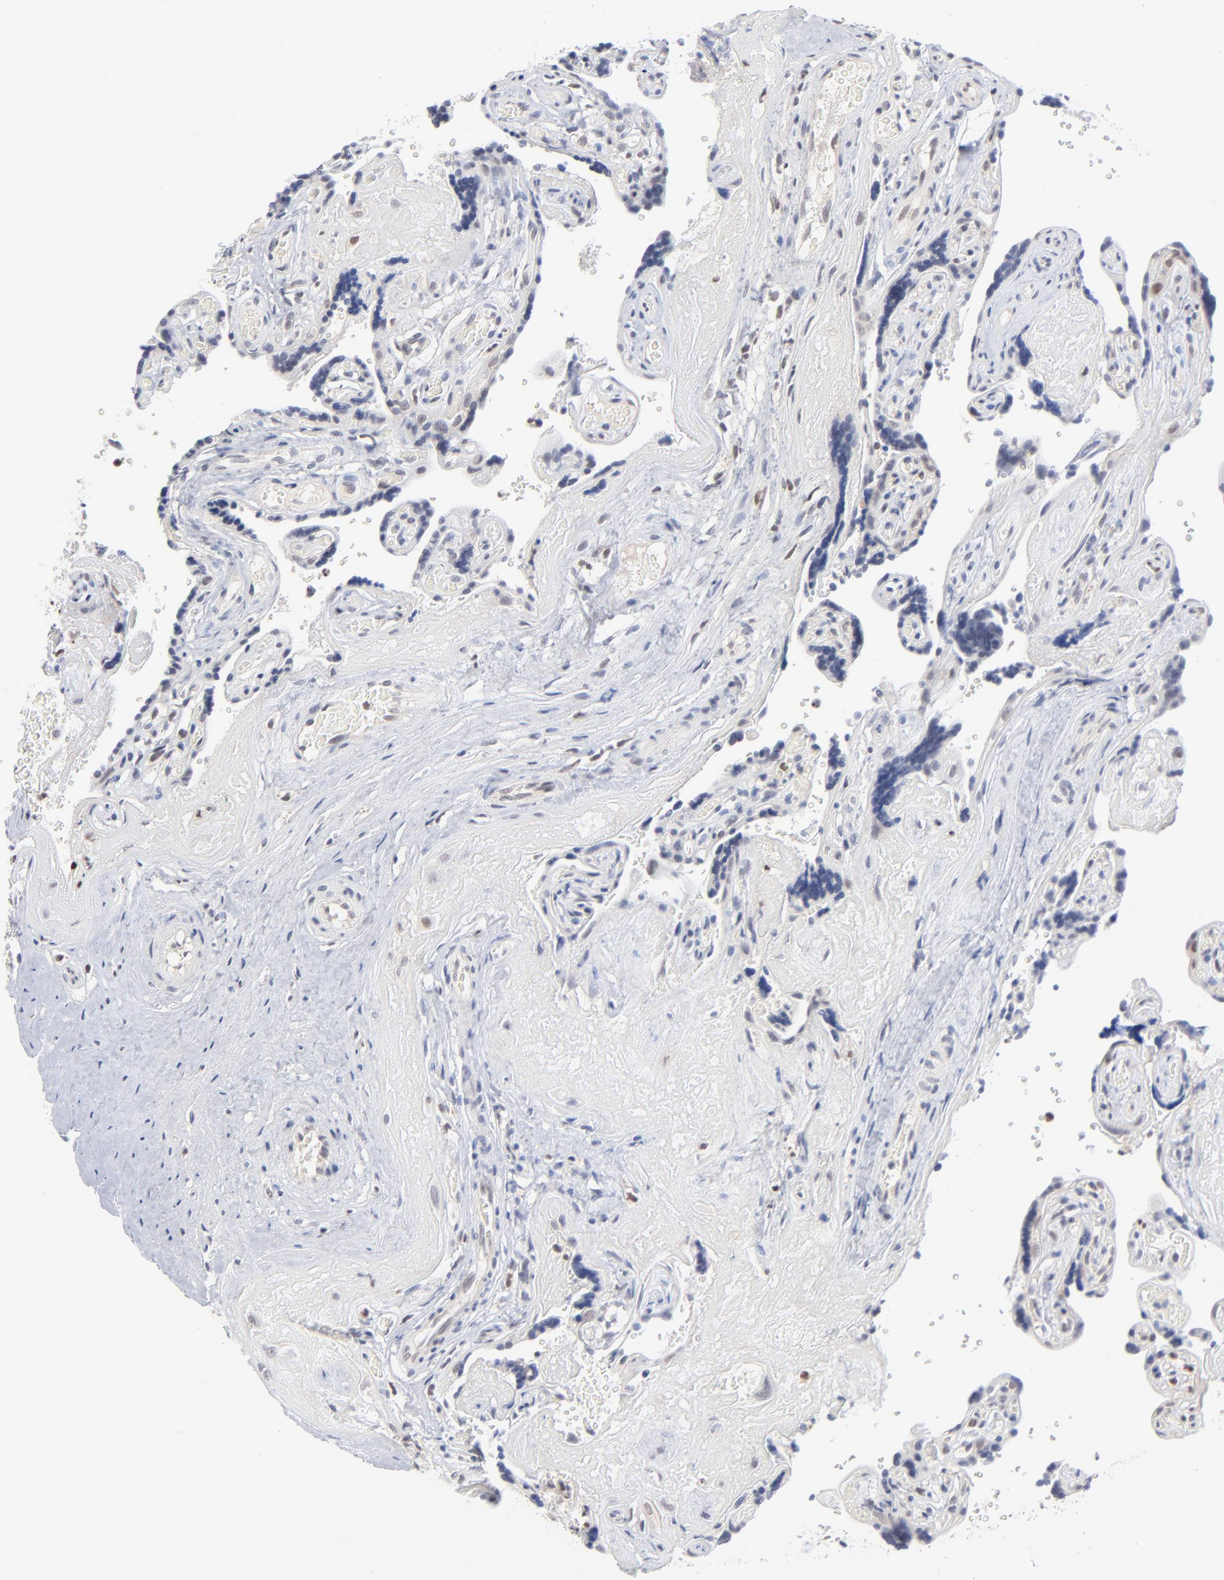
{"staining": {"intensity": "weak", "quantity": "25%-75%", "location": "nuclear"}, "tissue": "placenta", "cell_type": "Trophoblastic cells", "image_type": "normal", "snomed": [{"axis": "morphology", "description": "Normal tissue, NOS"}, {"axis": "topography", "description": "Placenta"}], "caption": "Placenta stained for a protein shows weak nuclear positivity in trophoblastic cells.", "gene": "MAX", "patient": {"sex": "female", "age": 30}}